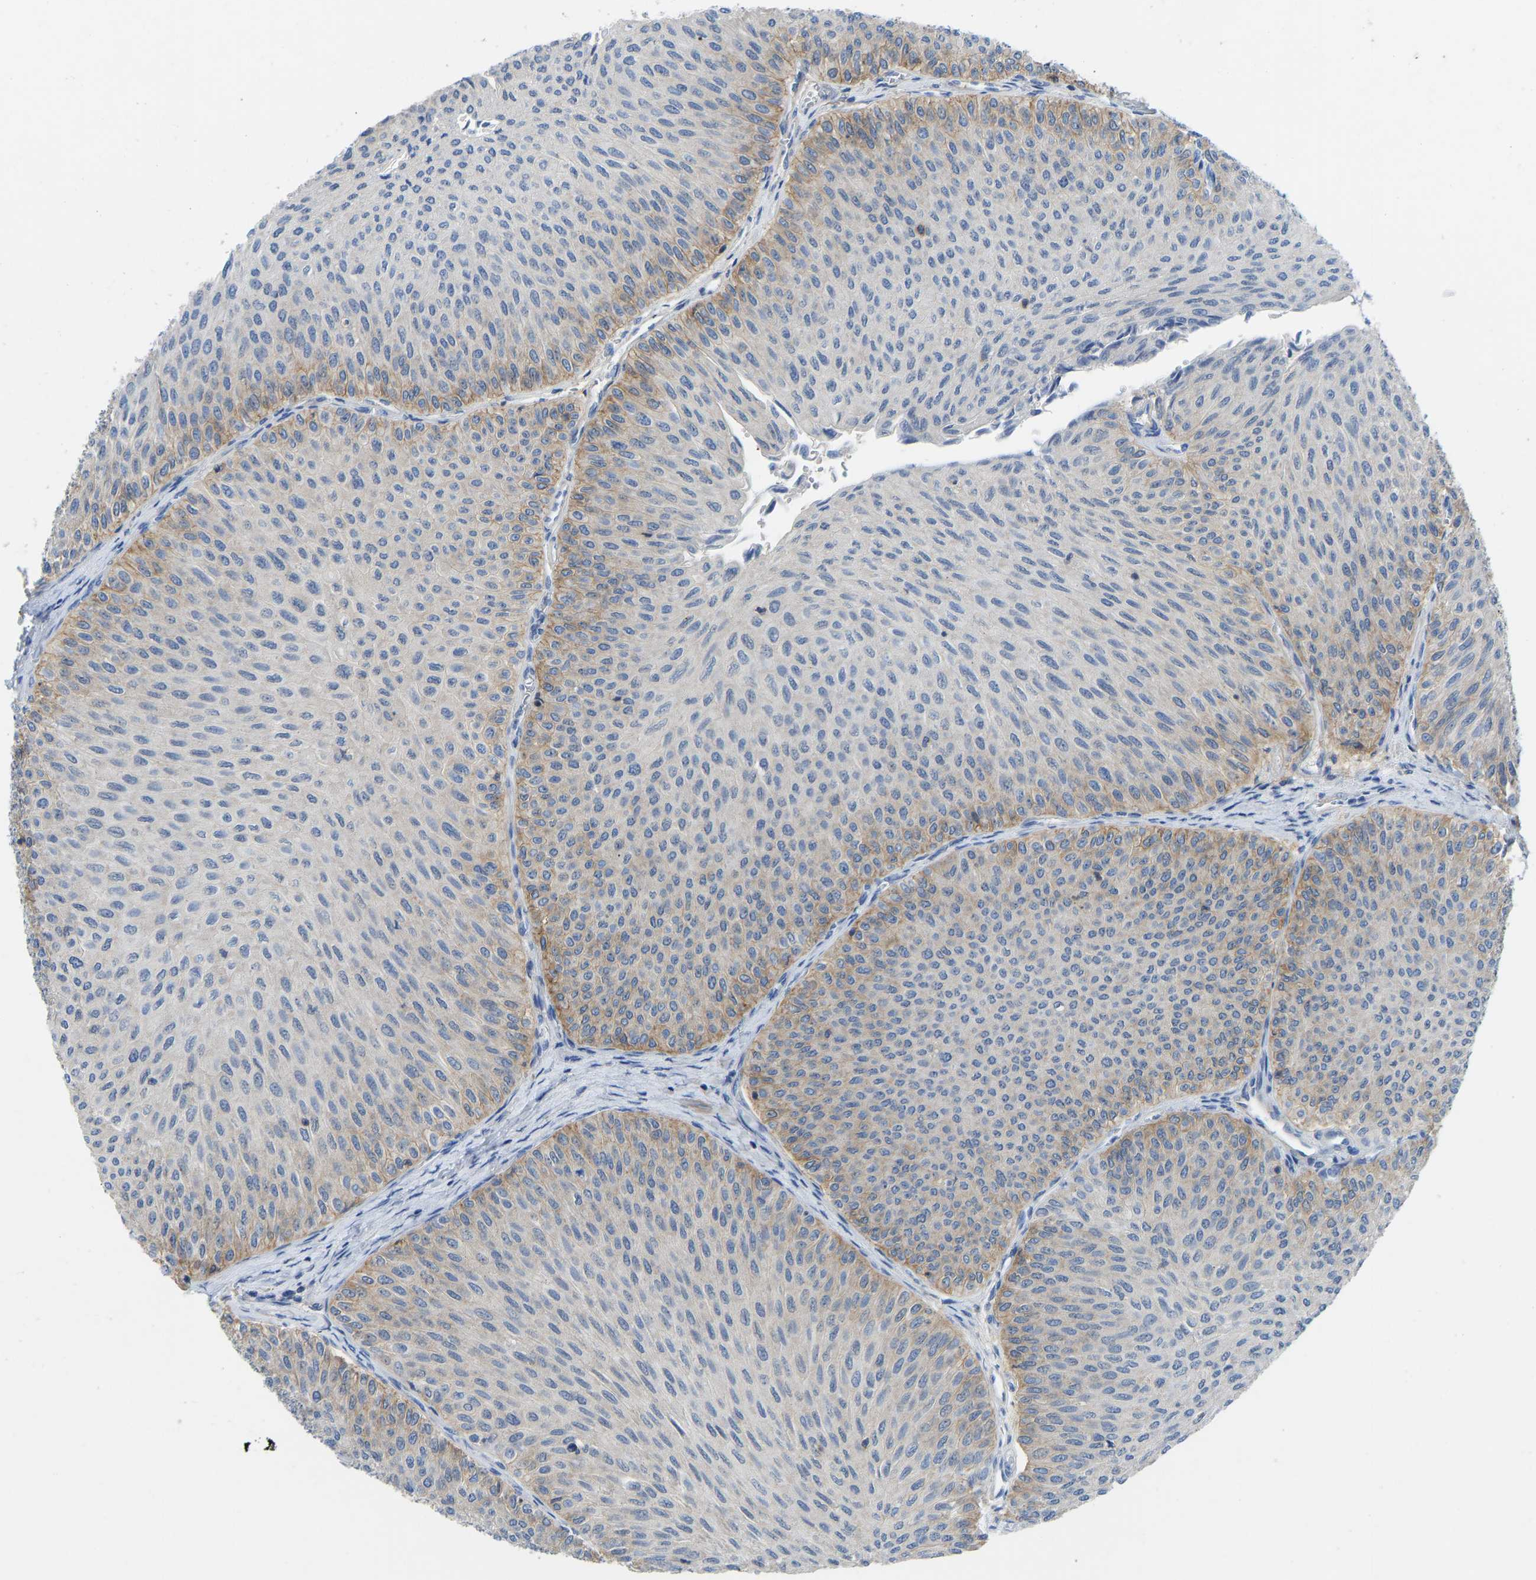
{"staining": {"intensity": "moderate", "quantity": "<25%", "location": "cytoplasmic/membranous"}, "tissue": "urothelial cancer", "cell_type": "Tumor cells", "image_type": "cancer", "snomed": [{"axis": "morphology", "description": "Urothelial carcinoma, Low grade"}, {"axis": "topography", "description": "Urinary bladder"}], "caption": "The image displays a brown stain indicating the presence of a protein in the cytoplasmic/membranous of tumor cells in urothelial cancer. The staining was performed using DAB (3,3'-diaminobenzidine), with brown indicating positive protein expression. Nuclei are stained blue with hematoxylin.", "gene": "NDRG3", "patient": {"sex": "male", "age": 78}}